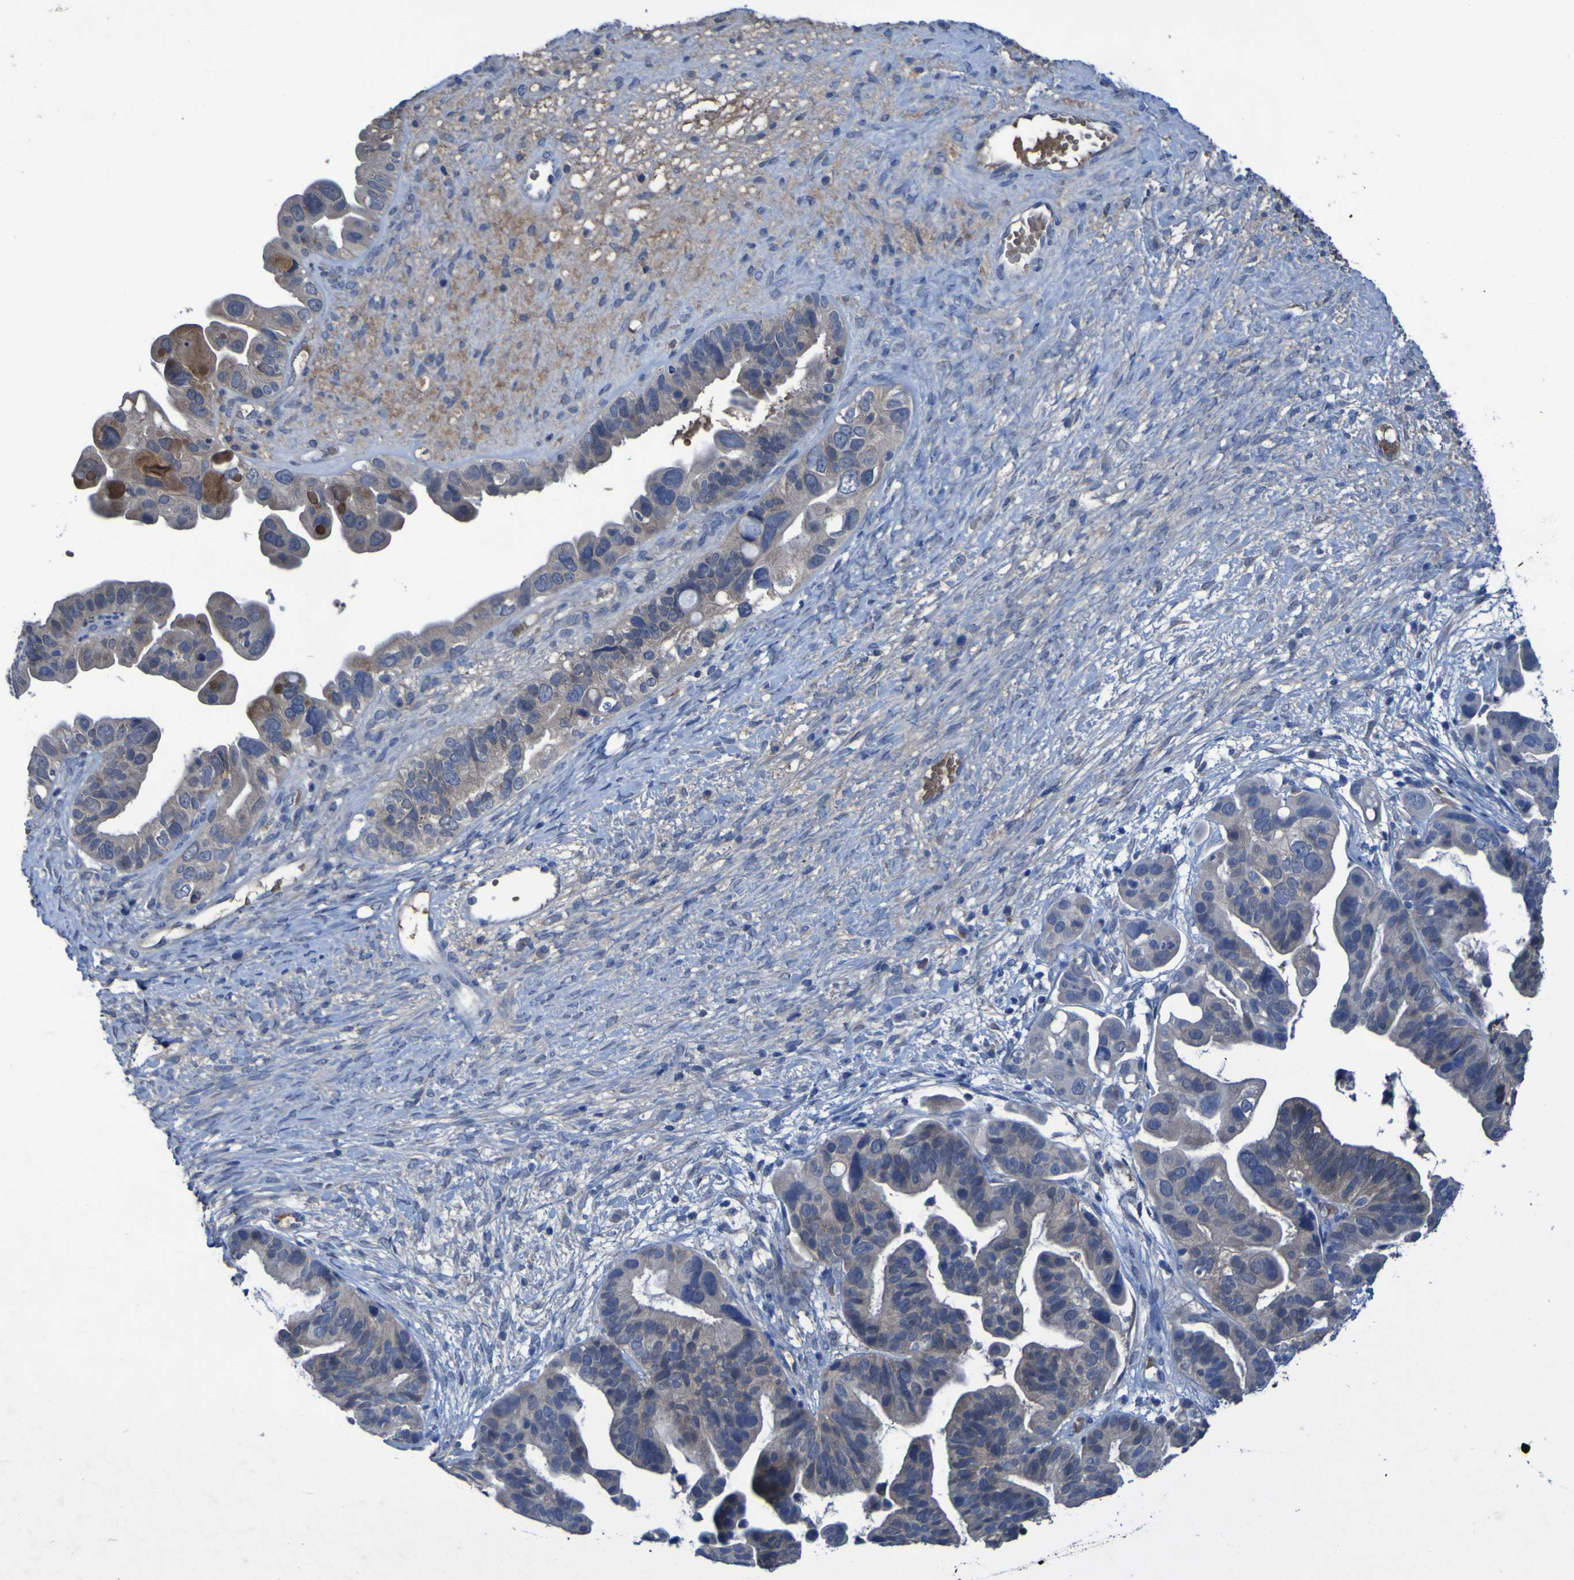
{"staining": {"intensity": "negative", "quantity": "none", "location": "none"}, "tissue": "ovarian cancer", "cell_type": "Tumor cells", "image_type": "cancer", "snomed": [{"axis": "morphology", "description": "Cystadenocarcinoma, serous, NOS"}, {"axis": "topography", "description": "Ovary"}], "caption": "Ovarian serous cystadenocarcinoma was stained to show a protein in brown. There is no significant expression in tumor cells.", "gene": "SGK2", "patient": {"sex": "female", "age": 56}}